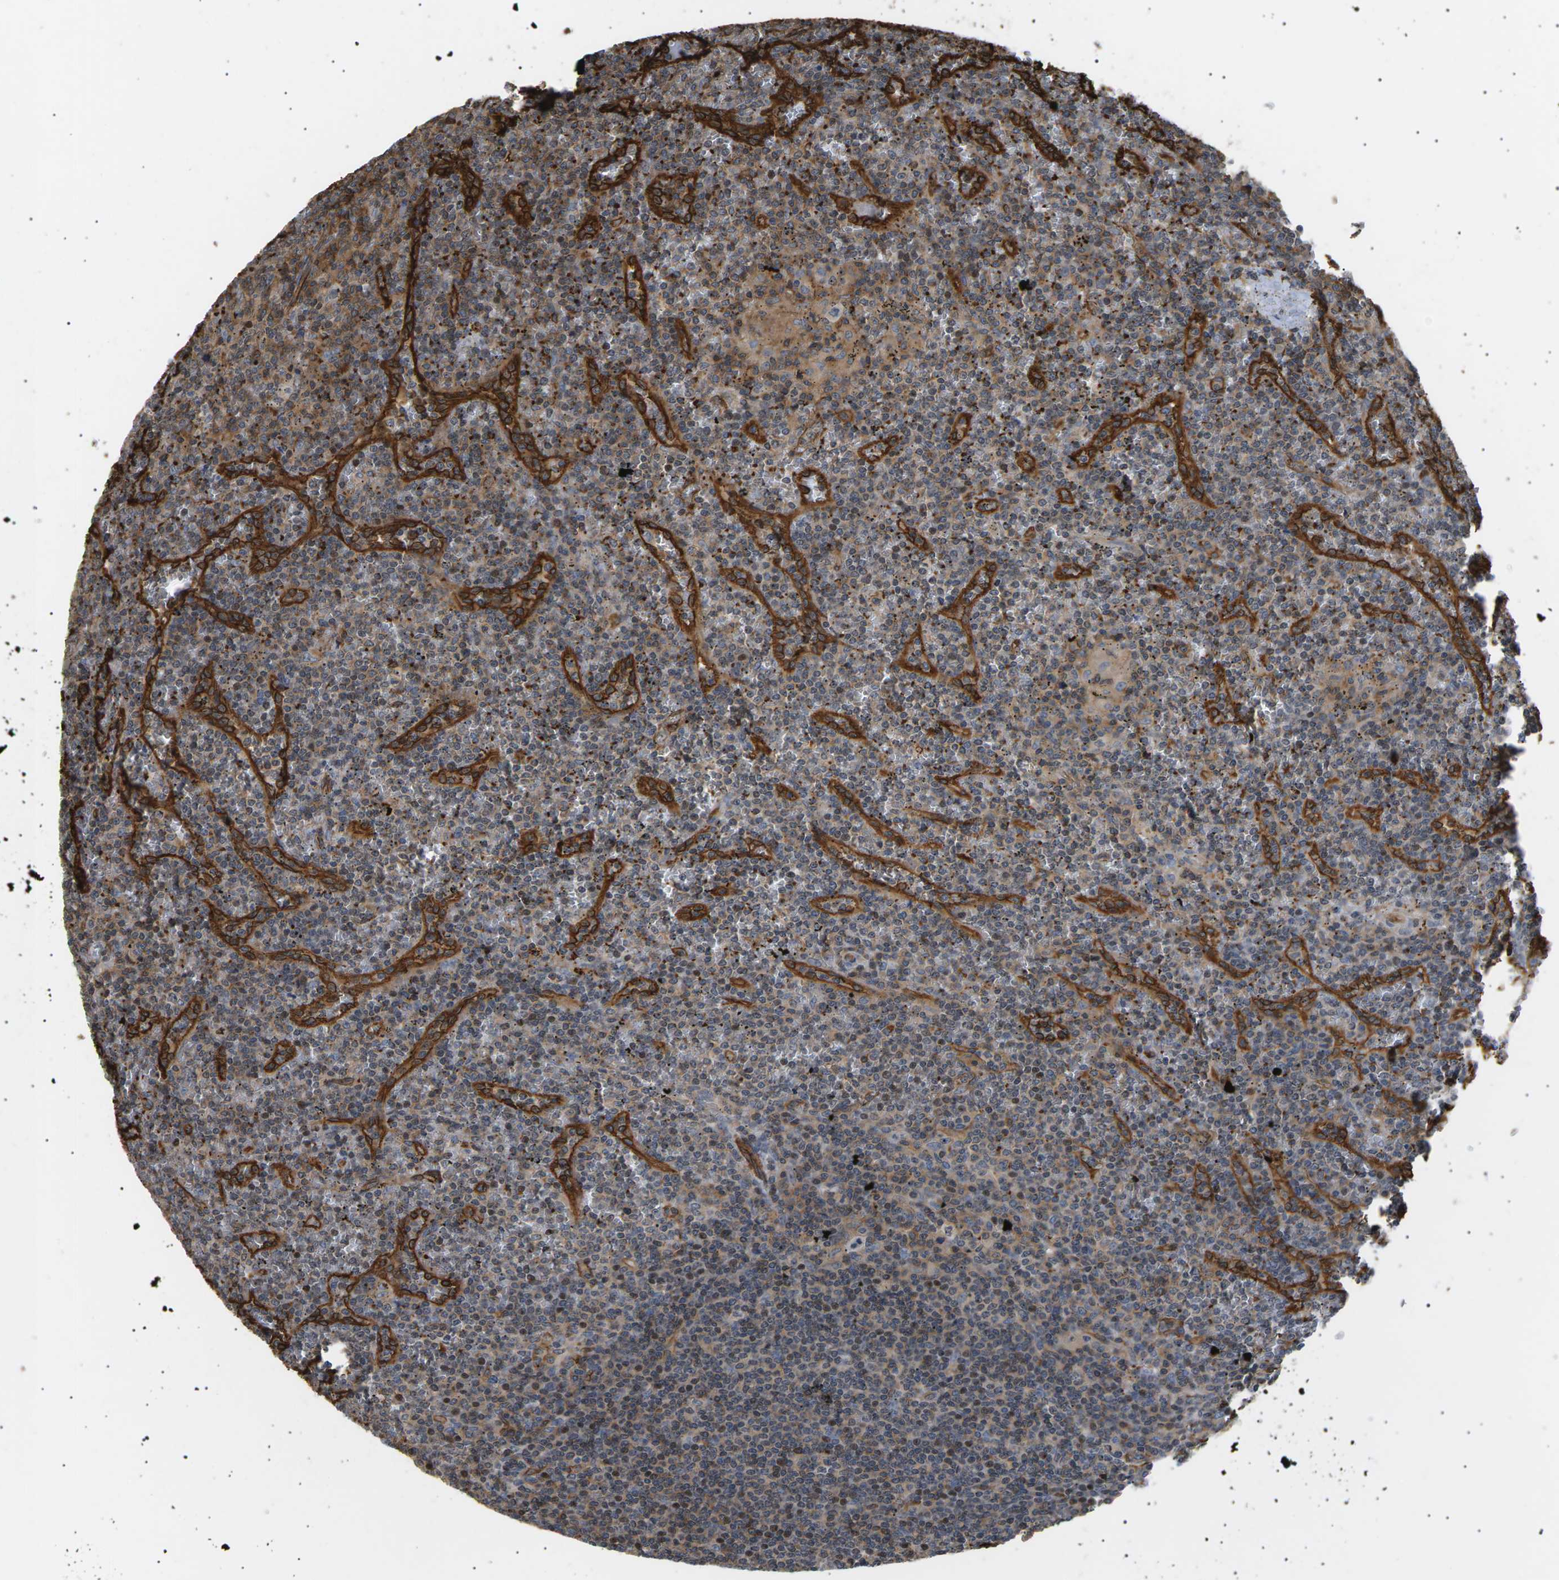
{"staining": {"intensity": "moderate", "quantity": "<25%", "location": "cytoplasmic/membranous,nuclear"}, "tissue": "lymphoma", "cell_type": "Tumor cells", "image_type": "cancer", "snomed": [{"axis": "morphology", "description": "Malignant lymphoma, non-Hodgkin's type, Low grade"}, {"axis": "topography", "description": "Spleen"}], "caption": "Brown immunohistochemical staining in lymphoma exhibits moderate cytoplasmic/membranous and nuclear staining in approximately <25% of tumor cells.", "gene": "TMTC4", "patient": {"sex": "female", "age": 19}}